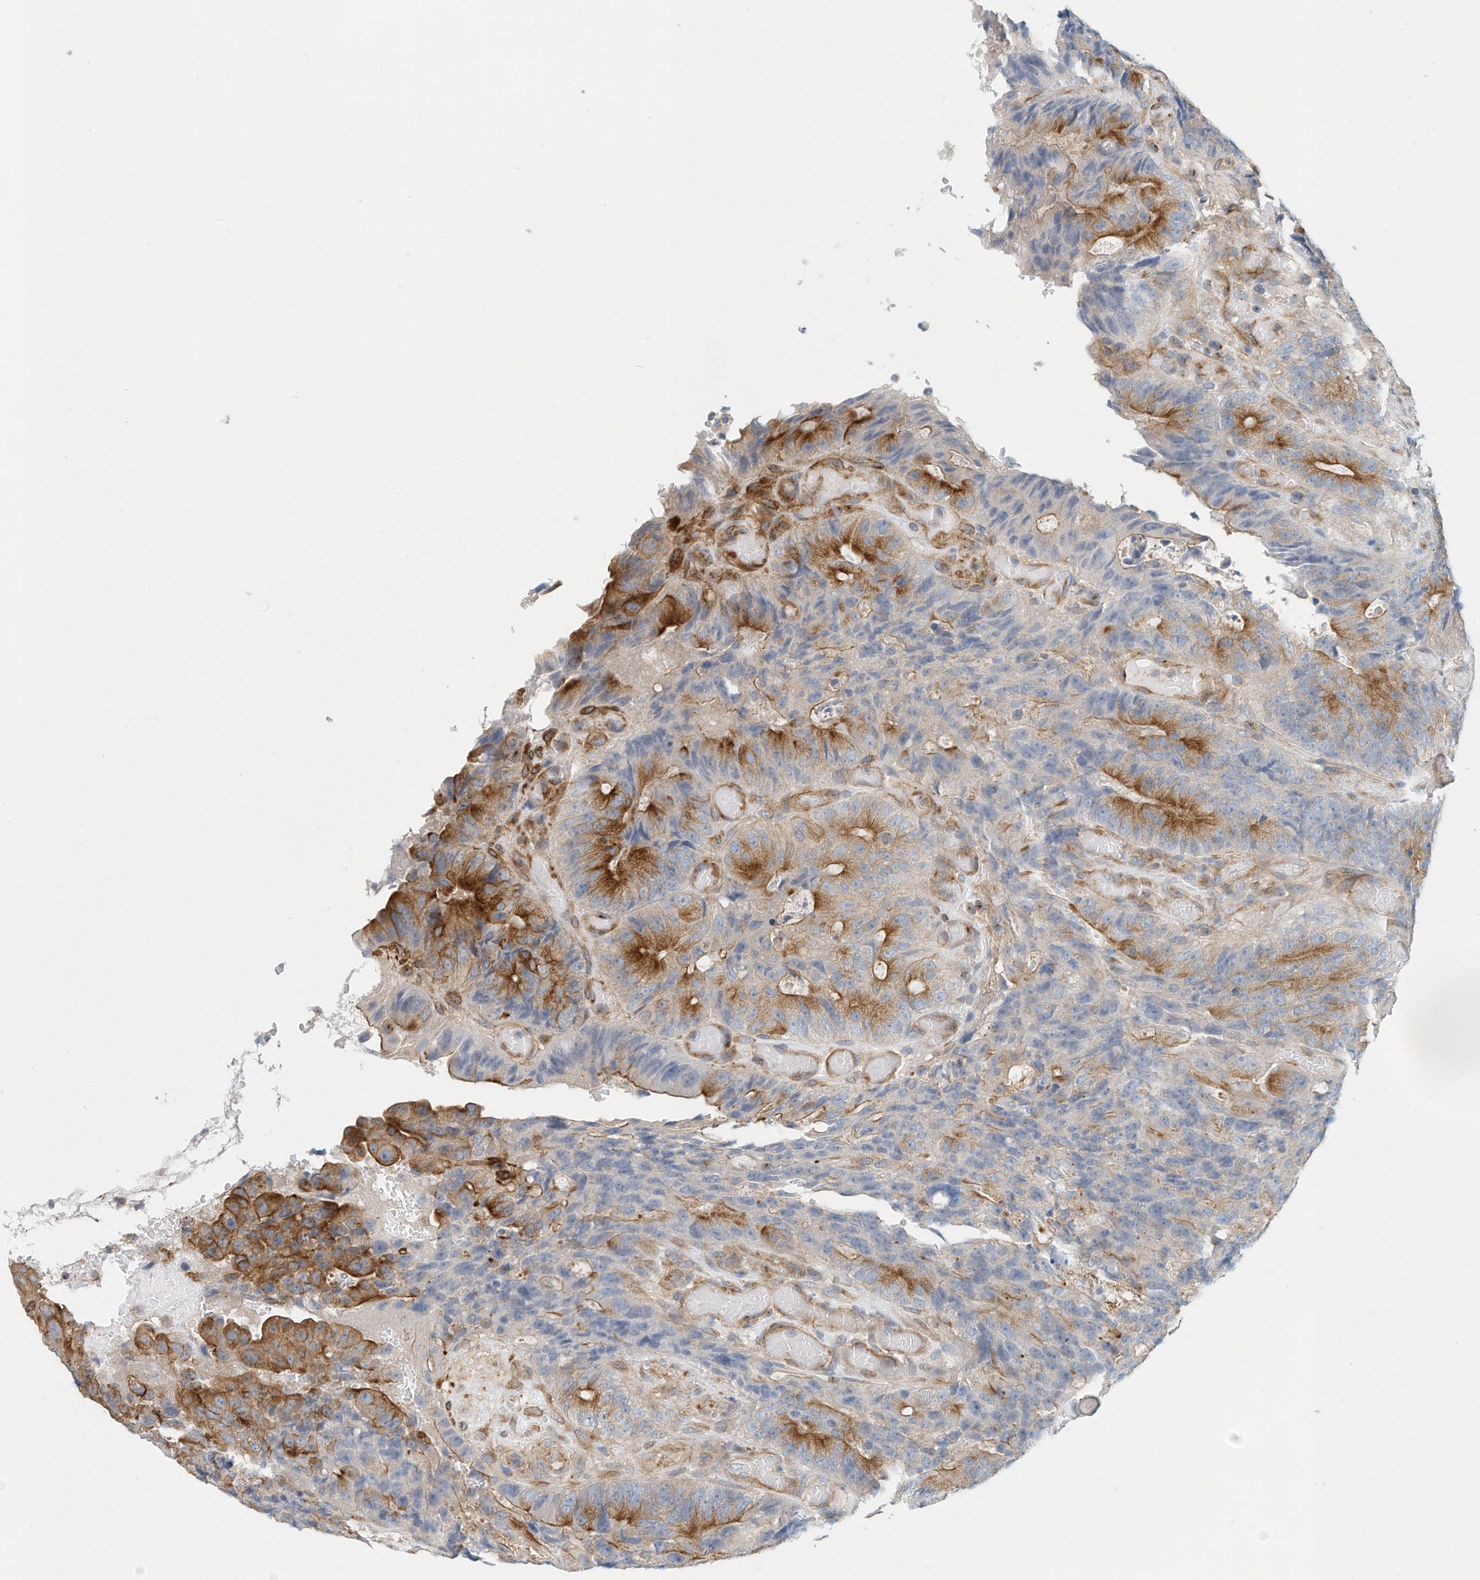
{"staining": {"intensity": "strong", "quantity": "<25%", "location": "cytoplasmic/membranous"}, "tissue": "colorectal cancer", "cell_type": "Tumor cells", "image_type": "cancer", "snomed": [{"axis": "morphology", "description": "Adenocarcinoma, NOS"}, {"axis": "topography", "description": "Colon"}], "caption": "Tumor cells demonstrate medium levels of strong cytoplasmic/membranous positivity in approximately <25% of cells in colorectal adenocarcinoma. Nuclei are stained in blue.", "gene": "MICAL1", "patient": {"sex": "male", "age": 87}}